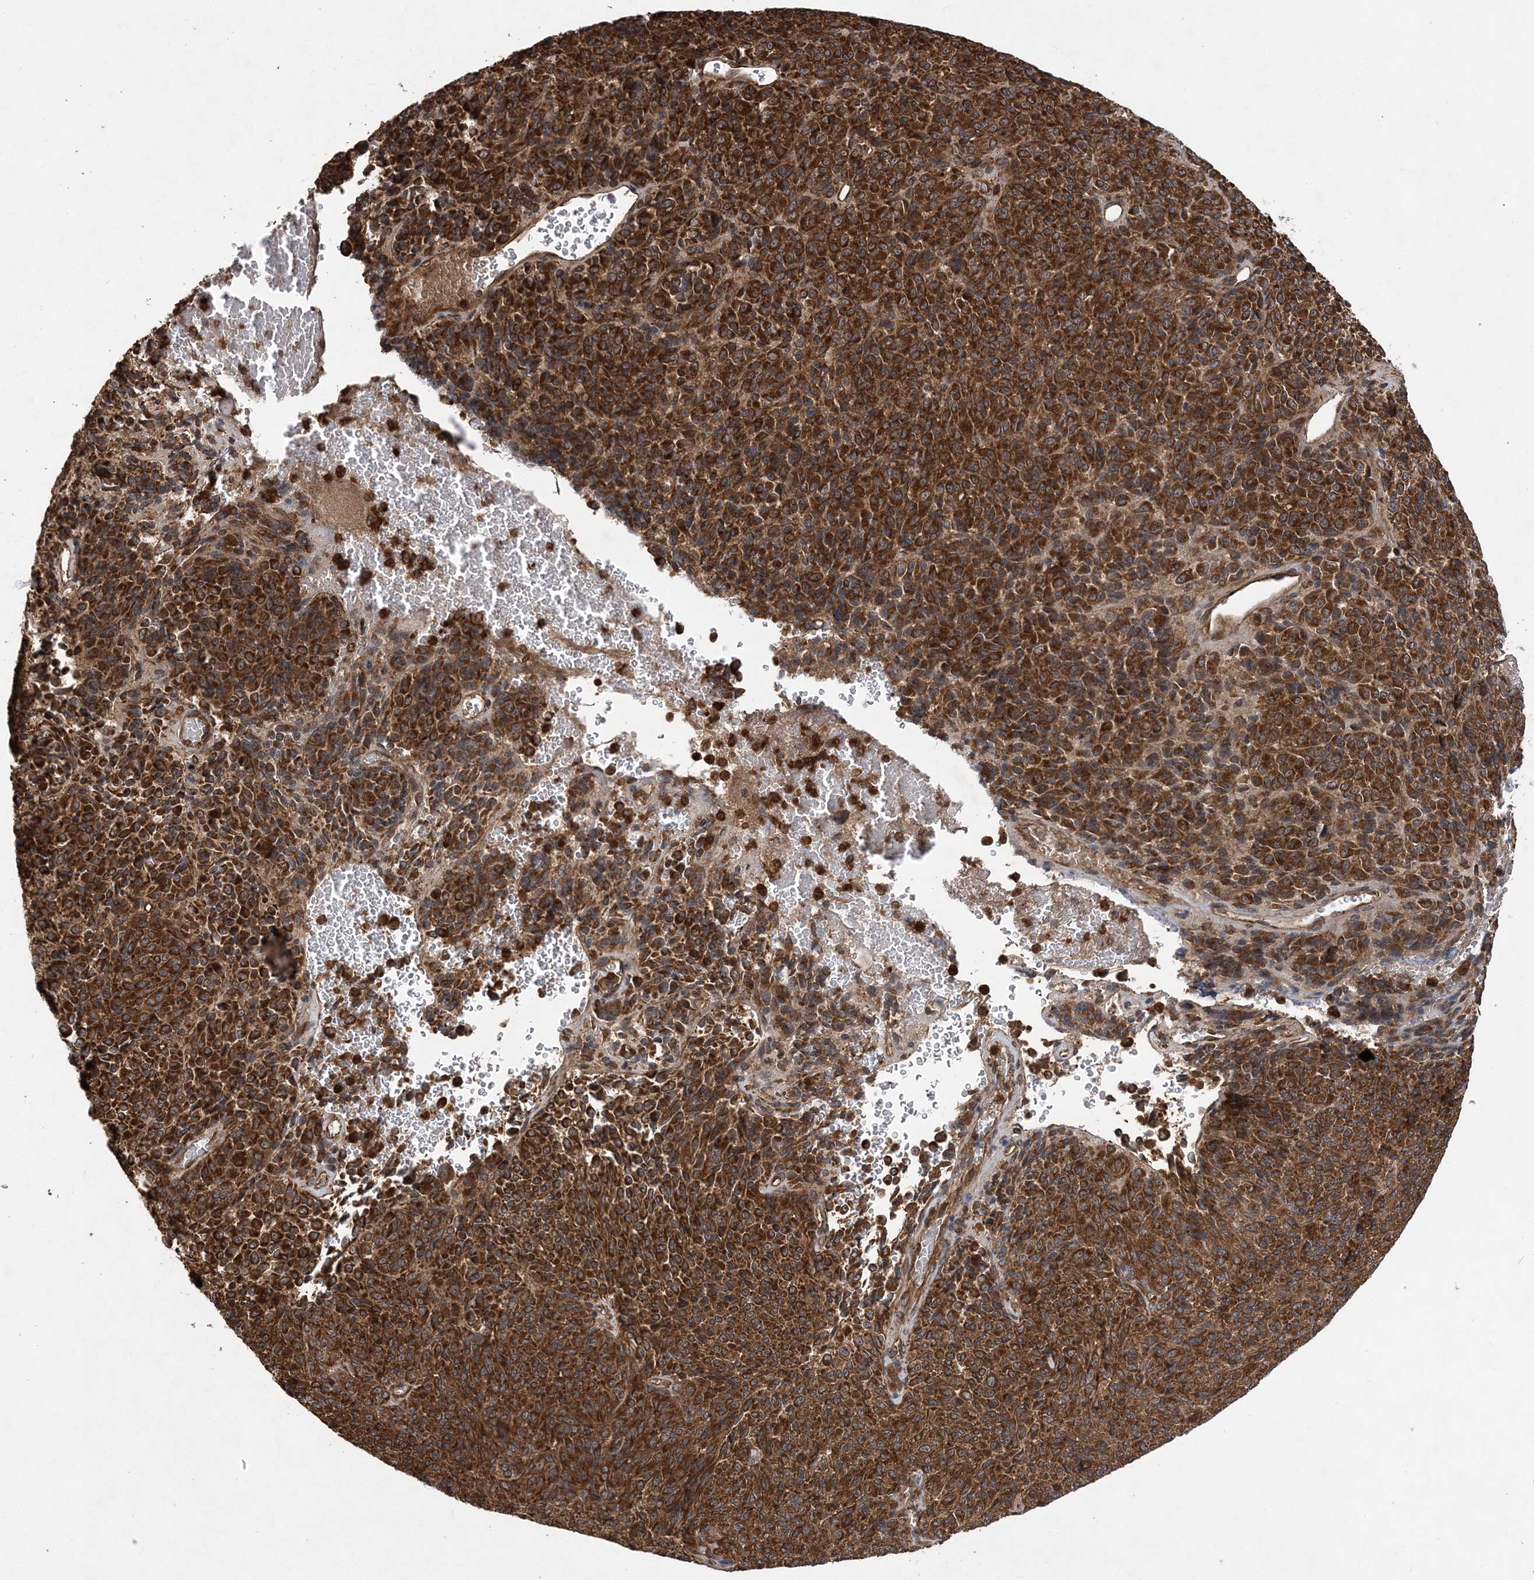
{"staining": {"intensity": "strong", "quantity": ">75%", "location": "cytoplasmic/membranous"}, "tissue": "melanoma", "cell_type": "Tumor cells", "image_type": "cancer", "snomed": [{"axis": "morphology", "description": "Malignant melanoma, Metastatic site"}, {"axis": "topography", "description": "Brain"}], "caption": "Protein staining of melanoma tissue reveals strong cytoplasmic/membranous staining in approximately >75% of tumor cells. The protein of interest is stained brown, and the nuclei are stained in blue (DAB (3,3'-diaminobenzidine) IHC with brightfield microscopy, high magnification).", "gene": "ATG3", "patient": {"sex": "female", "age": 56}}